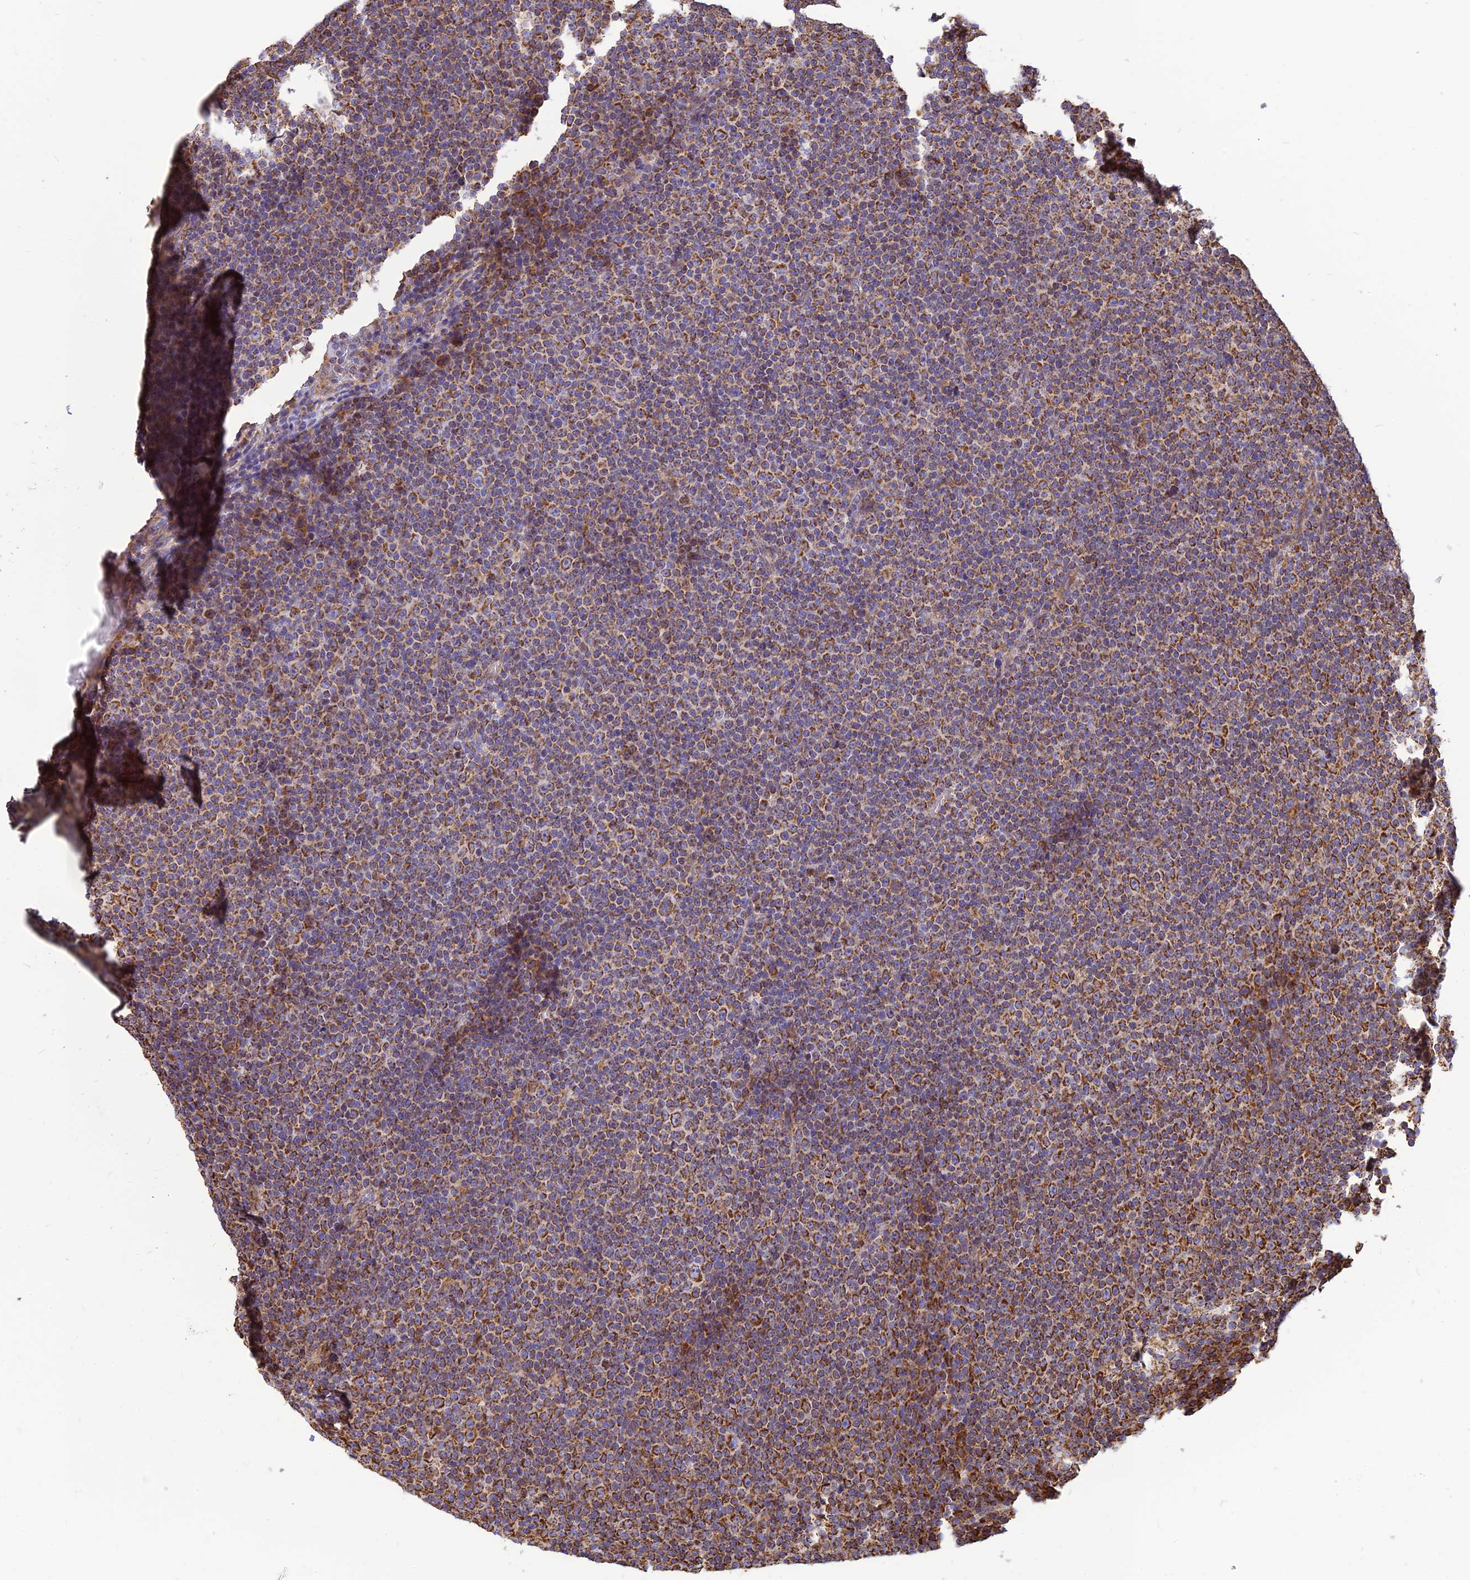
{"staining": {"intensity": "strong", "quantity": ">75%", "location": "cytoplasmic/membranous"}, "tissue": "lymphoma", "cell_type": "Tumor cells", "image_type": "cancer", "snomed": [{"axis": "morphology", "description": "Malignant lymphoma, non-Hodgkin's type, Low grade"}, {"axis": "topography", "description": "Lymph node"}], "caption": "Brown immunohistochemical staining in human malignant lymphoma, non-Hodgkin's type (low-grade) demonstrates strong cytoplasmic/membranous expression in approximately >75% of tumor cells.", "gene": "THUMPD2", "patient": {"sex": "female", "age": 67}}